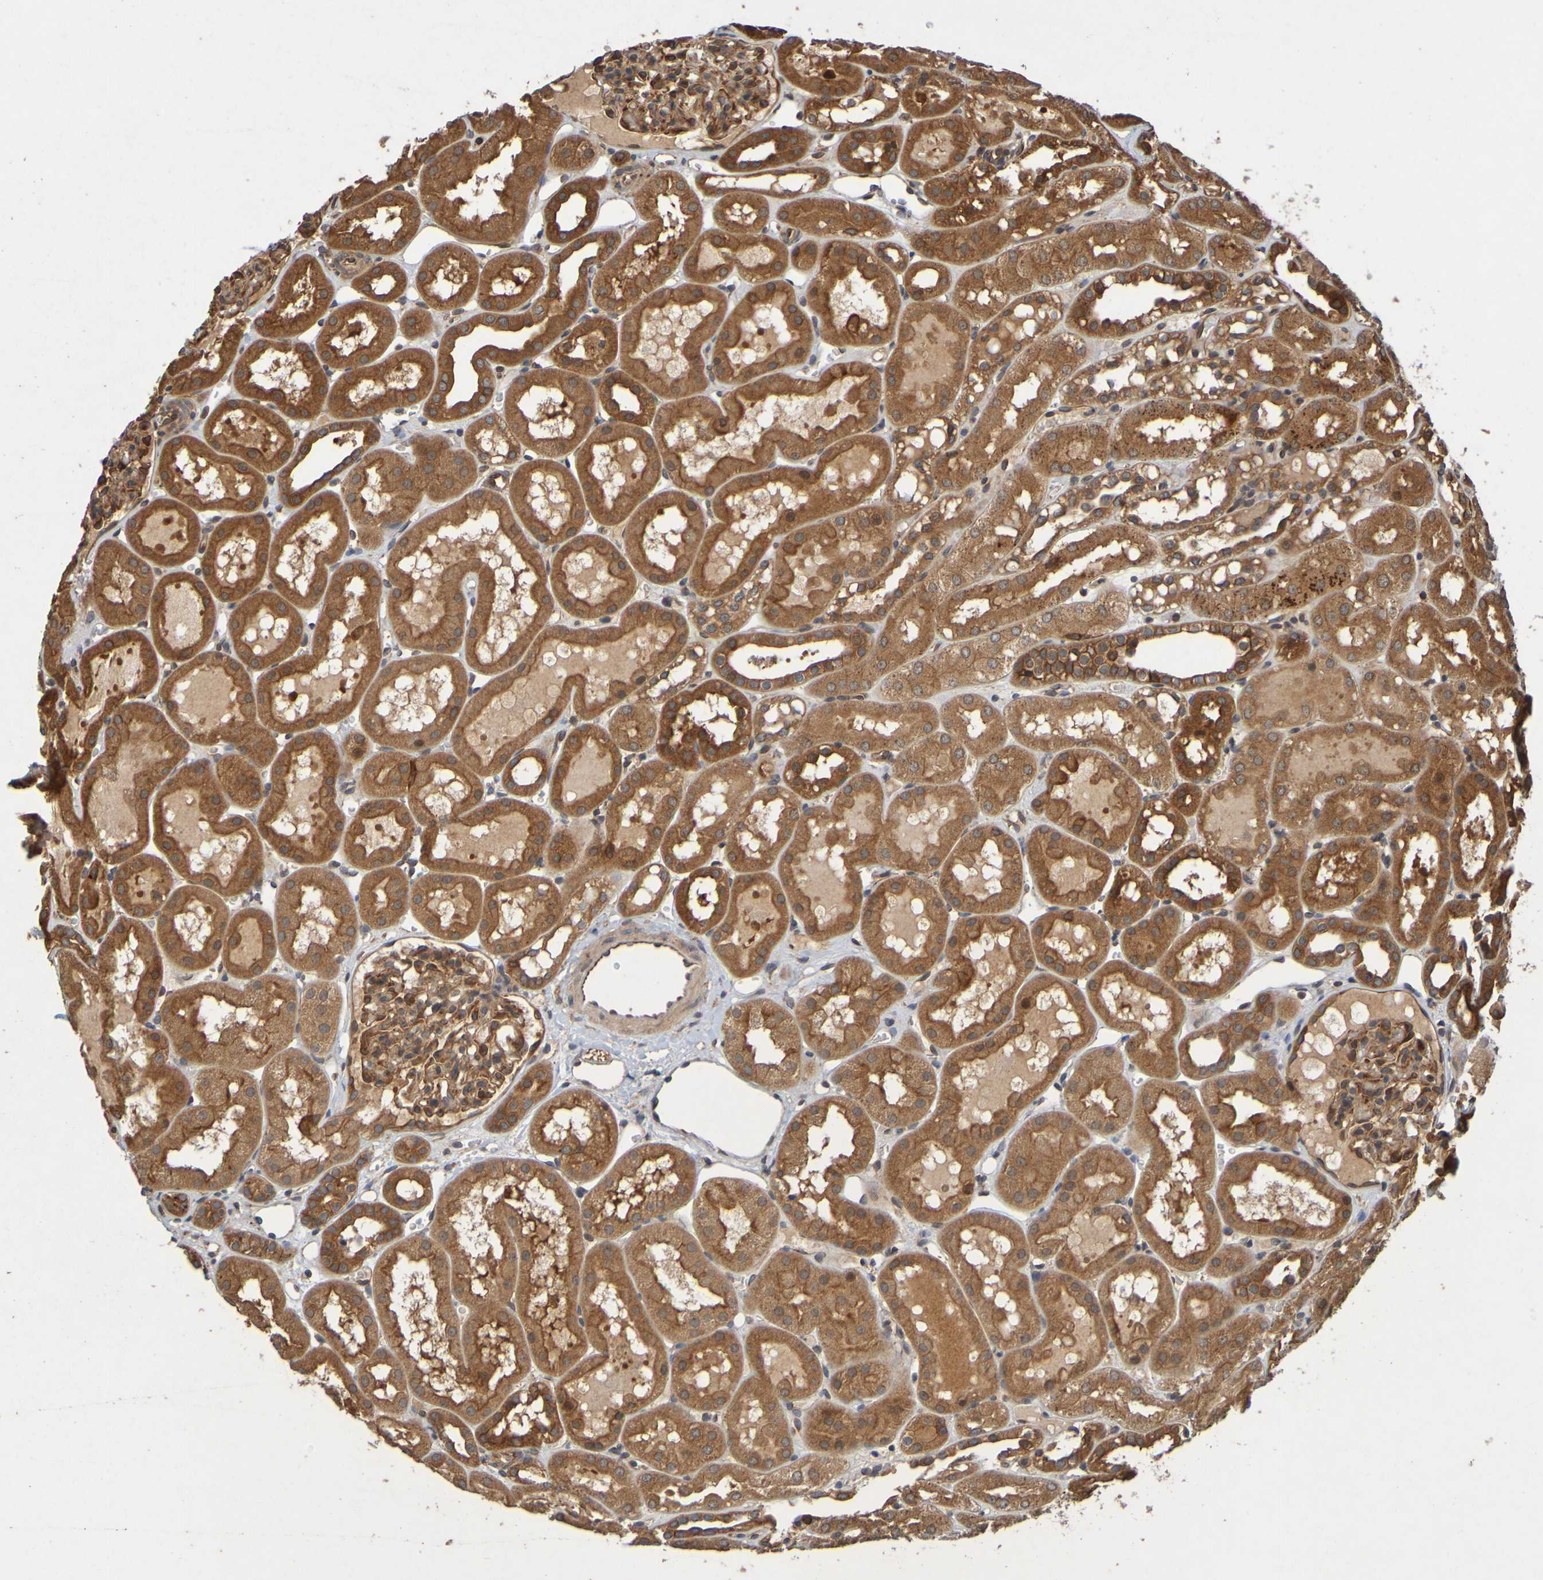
{"staining": {"intensity": "strong", "quantity": ">75%", "location": "cytoplasmic/membranous"}, "tissue": "kidney", "cell_type": "Cells in glomeruli", "image_type": "normal", "snomed": [{"axis": "morphology", "description": "Normal tissue, NOS"}, {"axis": "topography", "description": "Kidney"}, {"axis": "topography", "description": "Urinary bladder"}], "caption": "Immunohistochemical staining of normal human kidney demonstrates >75% levels of strong cytoplasmic/membranous protein staining in about >75% of cells in glomeruli. (brown staining indicates protein expression, while blue staining denotes nuclei).", "gene": "OCRL", "patient": {"sex": "male", "age": 16}}